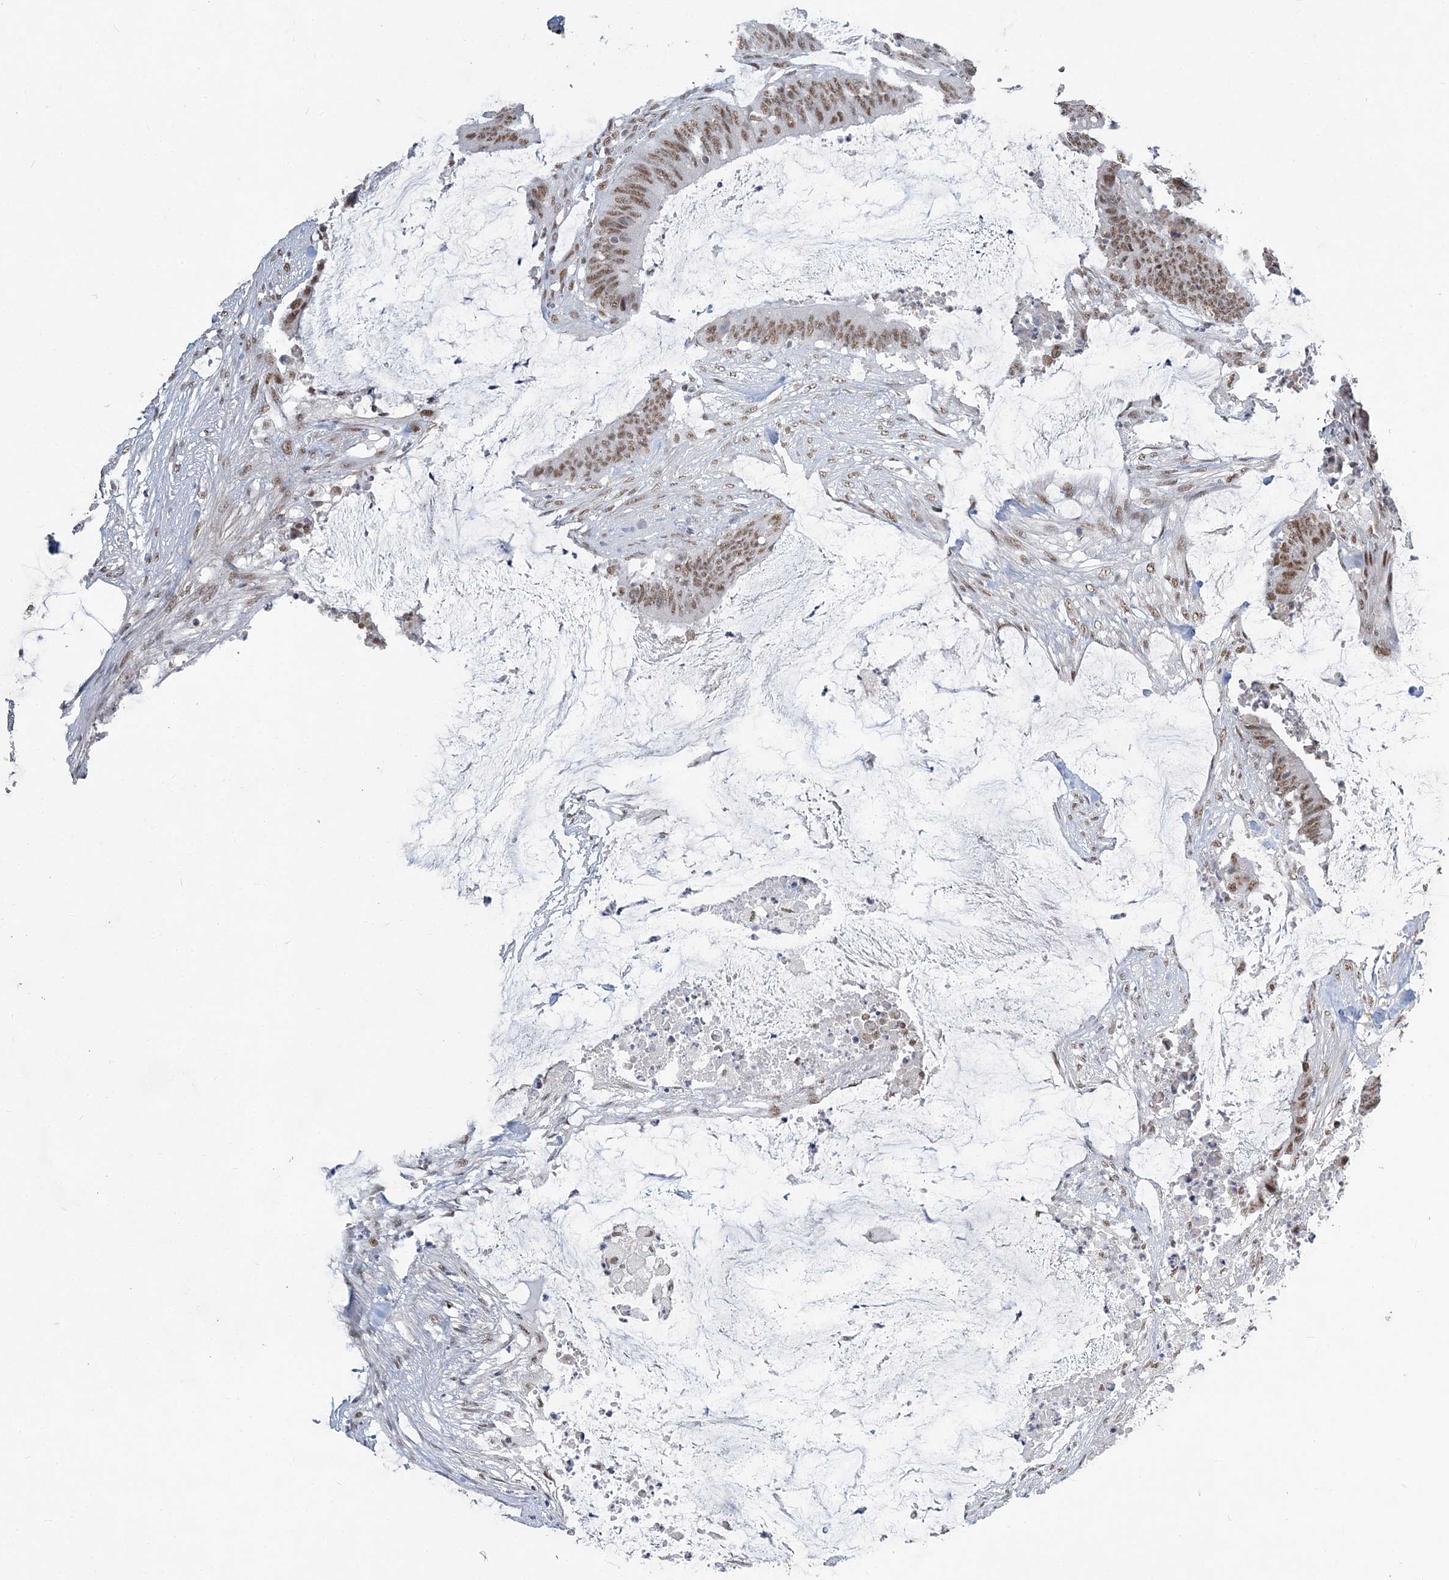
{"staining": {"intensity": "moderate", "quantity": ">75%", "location": "nuclear"}, "tissue": "colorectal cancer", "cell_type": "Tumor cells", "image_type": "cancer", "snomed": [{"axis": "morphology", "description": "Adenocarcinoma, NOS"}, {"axis": "topography", "description": "Rectum"}], "caption": "About >75% of tumor cells in colorectal adenocarcinoma reveal moderate nuclear protein expression as visualized by brown immunohistochemical staining.", "gene": "PLRG1", "patient": {"sex": "female", "age": 66}}